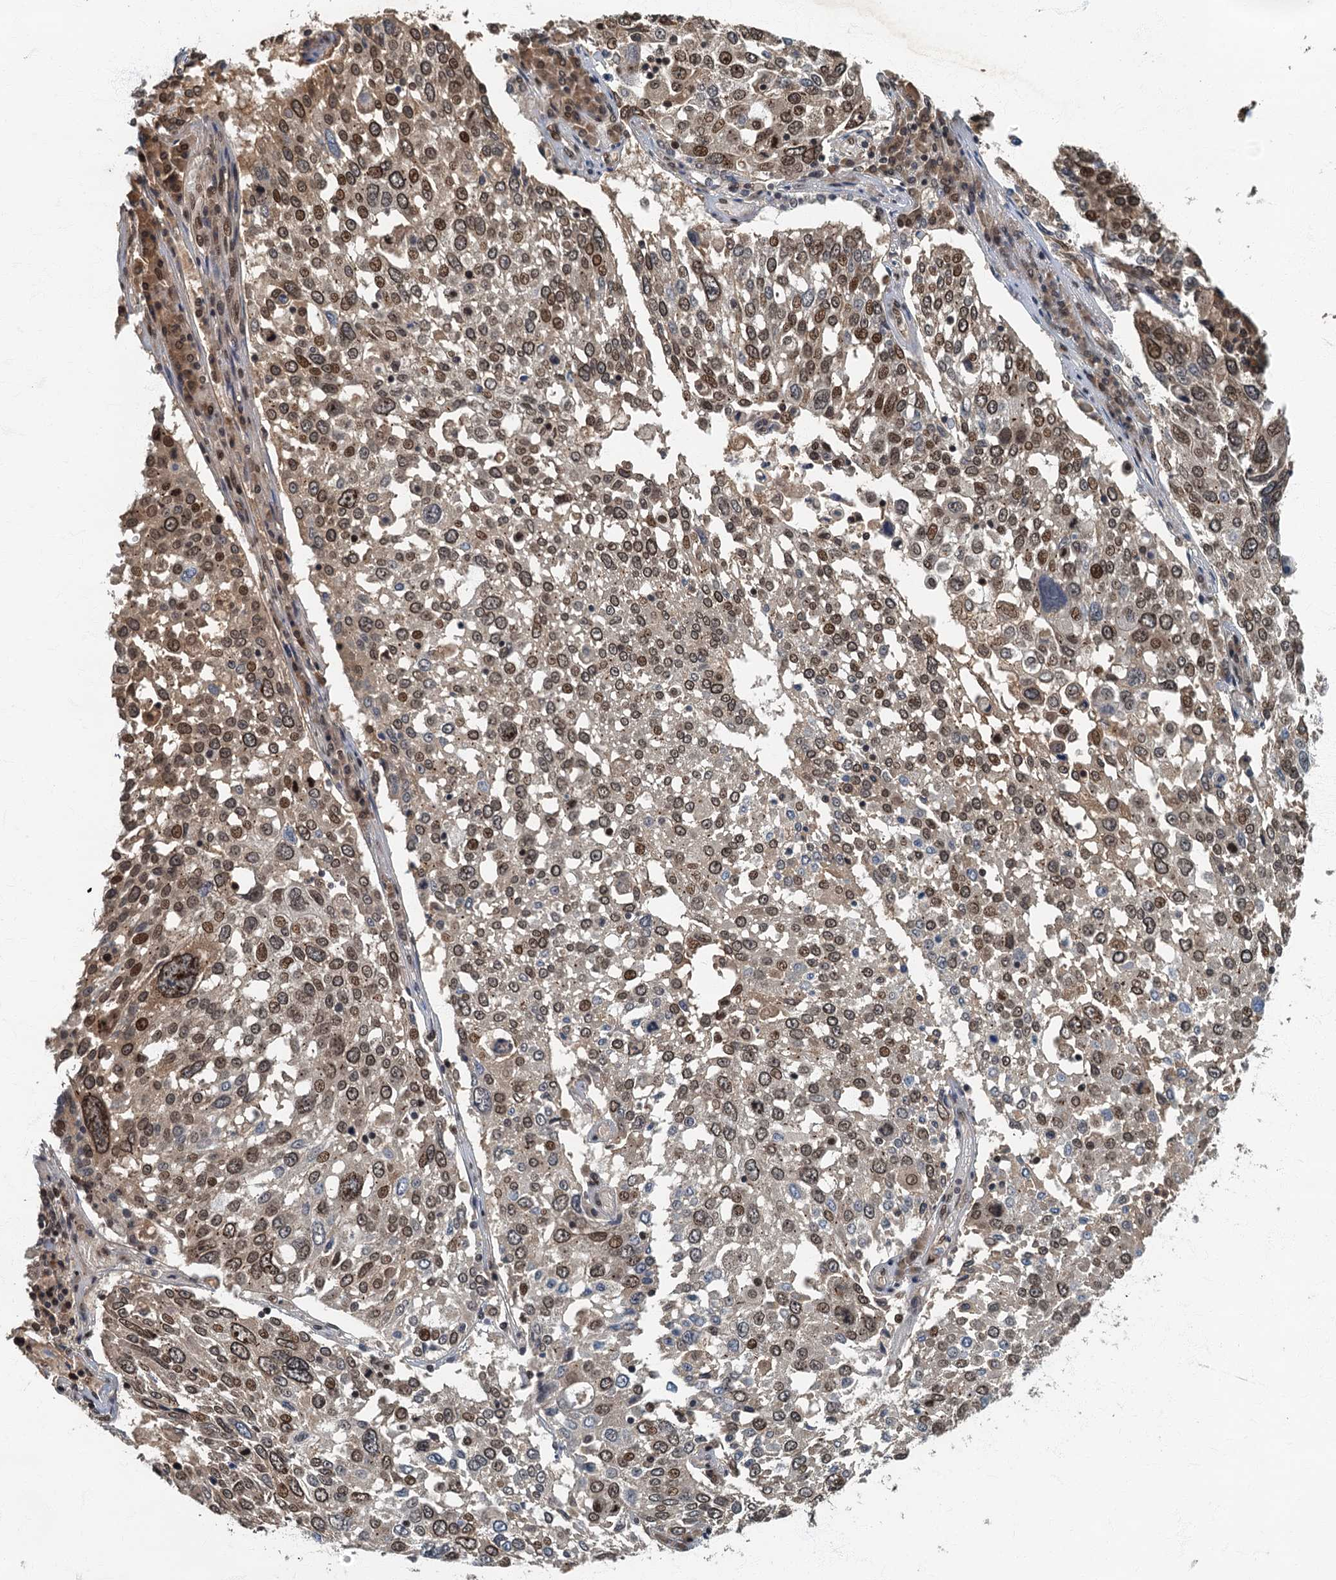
{"staining": {"intensity": "moderate", "quantity": ">75%", "location": "cytoplasmic/membranous,nuclear"}, "tissue": "lung cancer", "cell_type": "Tumor cells", "image_type": "cancer", "snomed": [{"axis": "morphology", "description": "Squamous cell carcinoma, NOS"}, {"axis": "topography", "description": "Lung"}], "caption": "Human lung cancer stained with a brown dye demonstrates moderate cytoplasmic/membranous and nuclear positive positivity in approximately >75% of tumor cells.", "gene": "CKAP2L", "patient": {"sex": "male", "age": 65}}